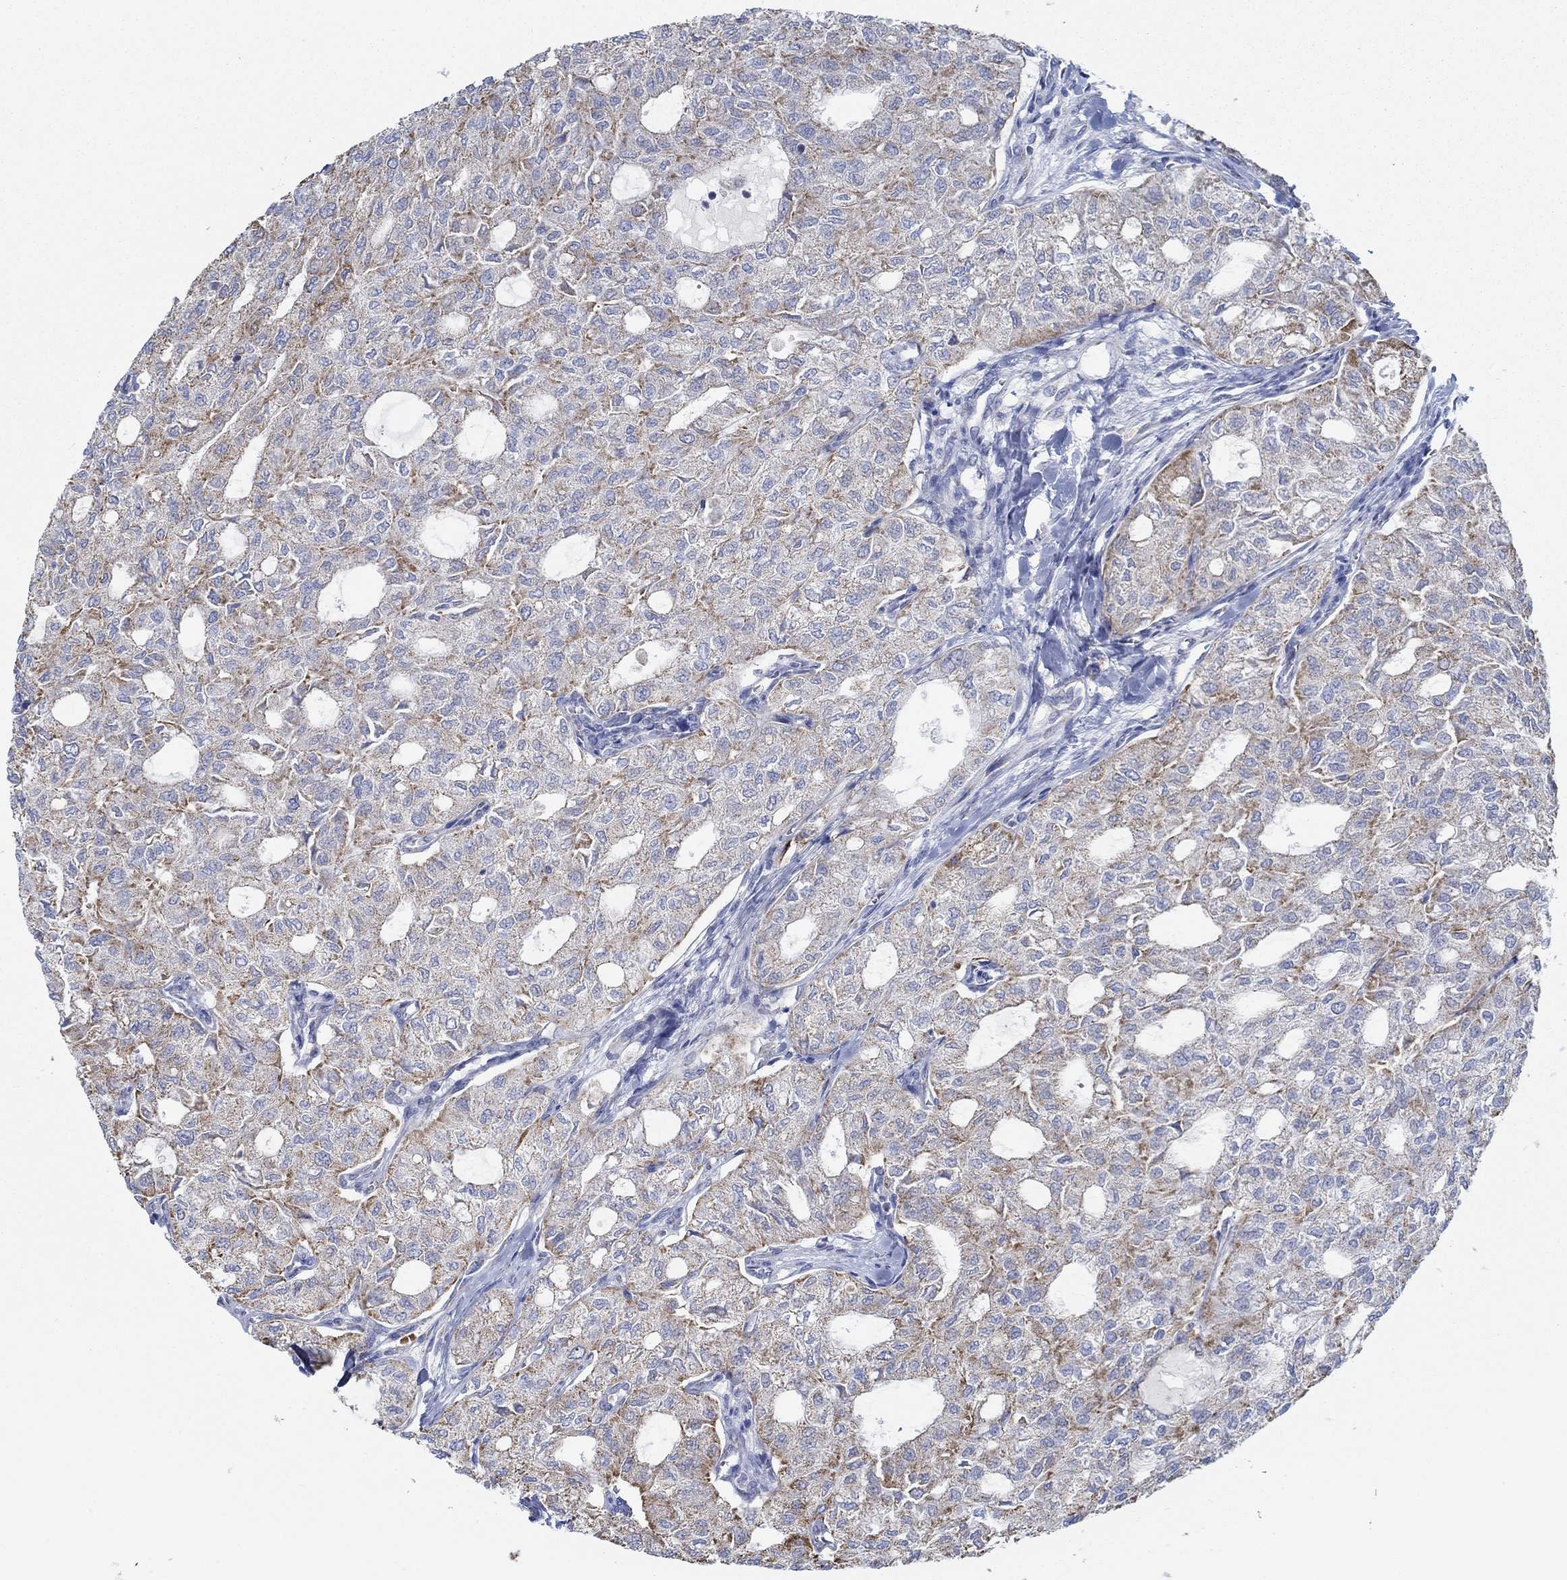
{"staining": {"intensity": "moderate", "quantity": ">75%", "location": "cytoplasmic/membranous"}, "tissue": "thyroid cancer", "cell_type": "Tumor cells", "image_type": "cancer", "snomed": [{"axis": "morphology", "description": "Follicular adenoma carcinoma, NOS"}, {"axis": "topography", "description": "Thyroid gland"}], "caption": "A brown stain shows moderate cytoplasmic/membranous staining of a protein in human thyroid cancer (follicular adenoma carcinoma) tumor cells.", "gene": "GLOD5", "patient": {"sex": "male", "age": 75}}